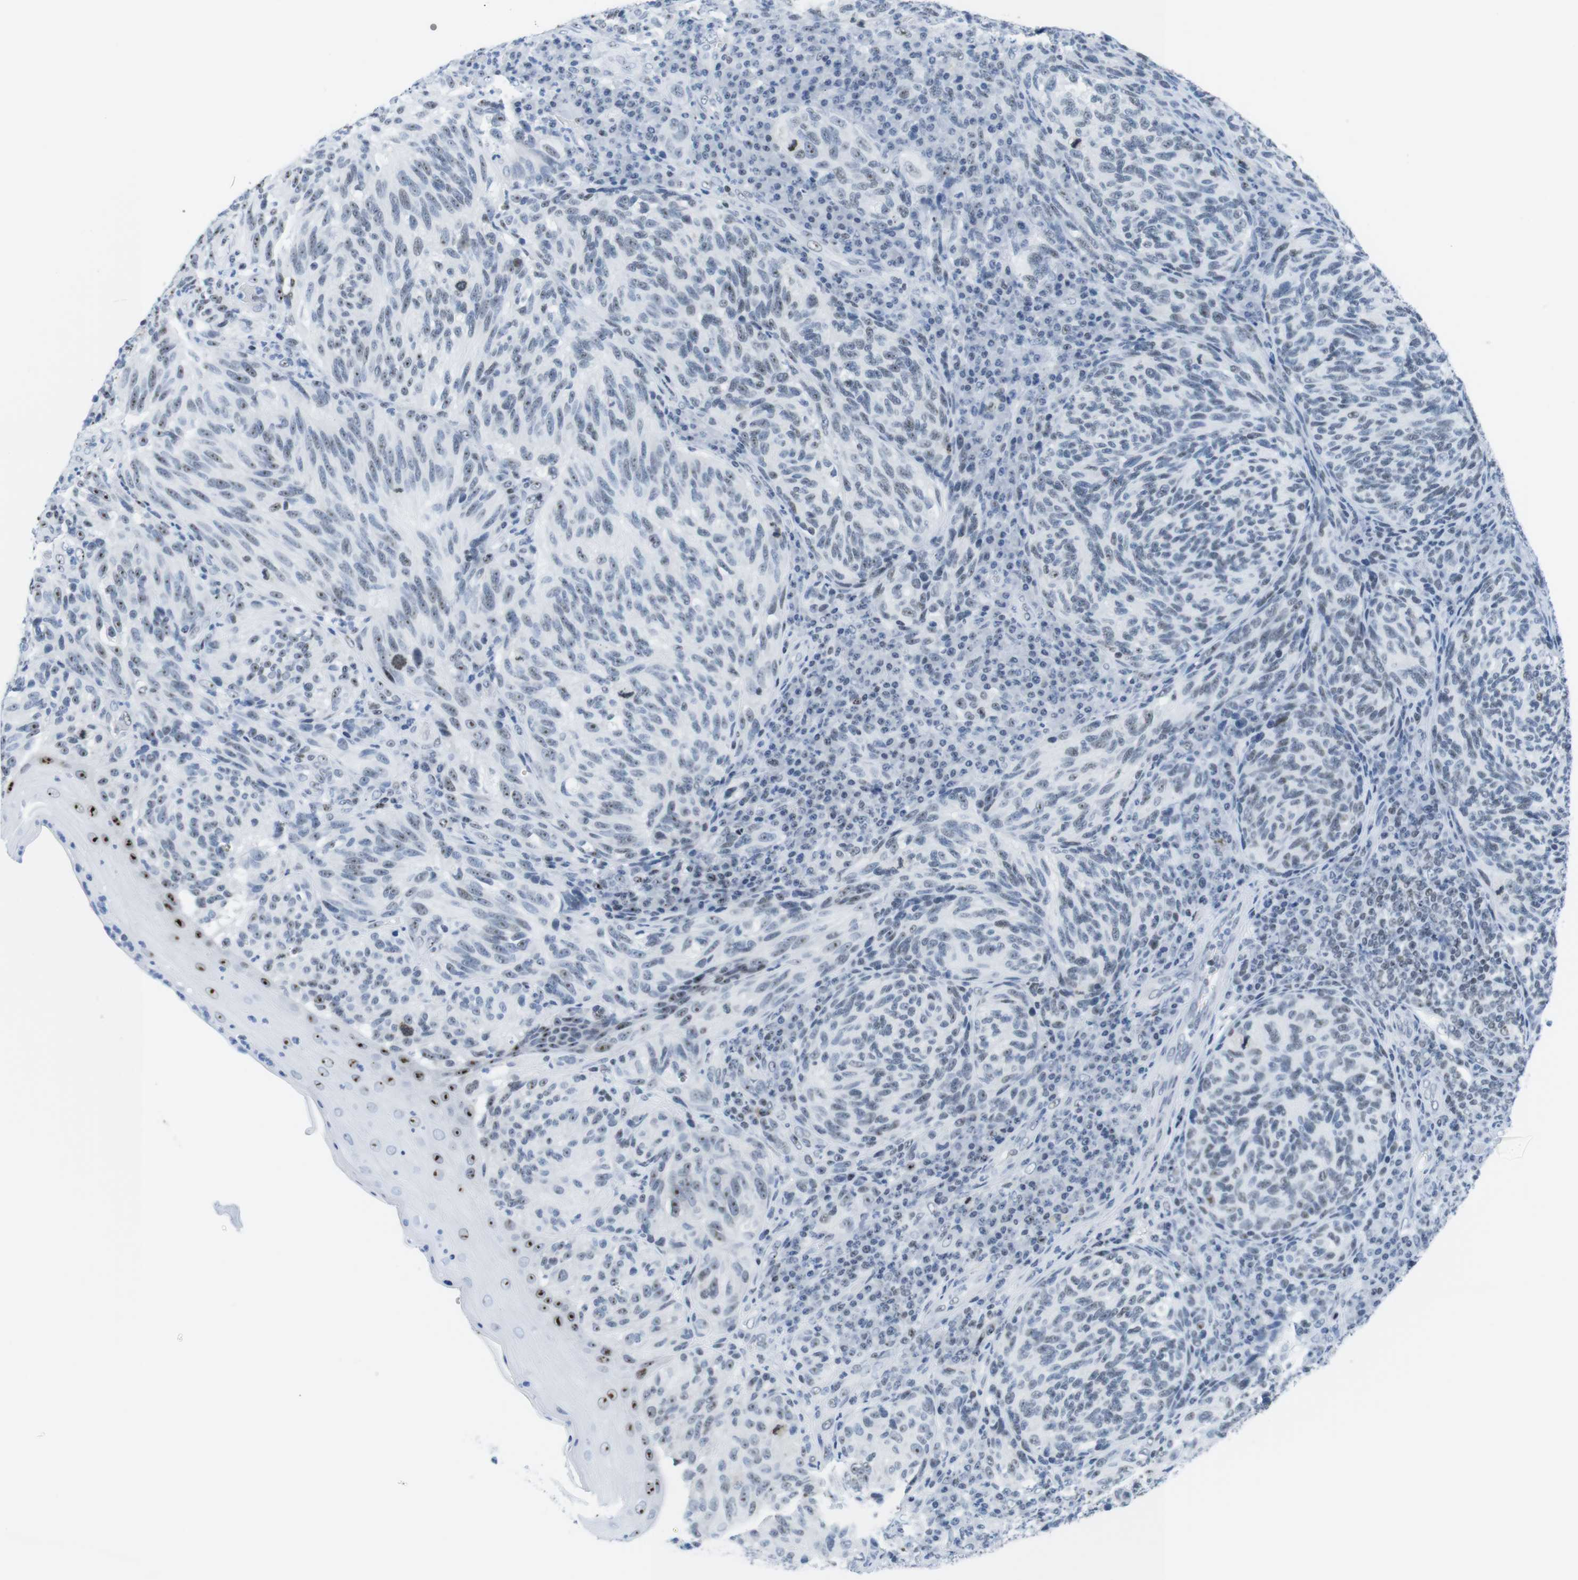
{"staining": {"intensity": "moderate", "quantity": "<25%", "location": "nuclear"}, "tissue": "melanoma", "cell_type": "Tumor cells", "image_type": "cancer", "snomed": [{"axis": "morphology", "description": "Malignant melanoma, NOS"}, {"axis": "topography", "description": "Skin"}], "caption": "Protein expression analysis of human melanoma reveals moderate nuclear staining in about <25% of tumor cells. The staining was performed using DAB (3,3'-diaminobenzidine) to visualize the protein expression in brown, while the nuclei were stained in blue with hematoxylin (Magnification: 20x).", "gene": "NIFK", "patient": {"sex": "female", "age": 73}}